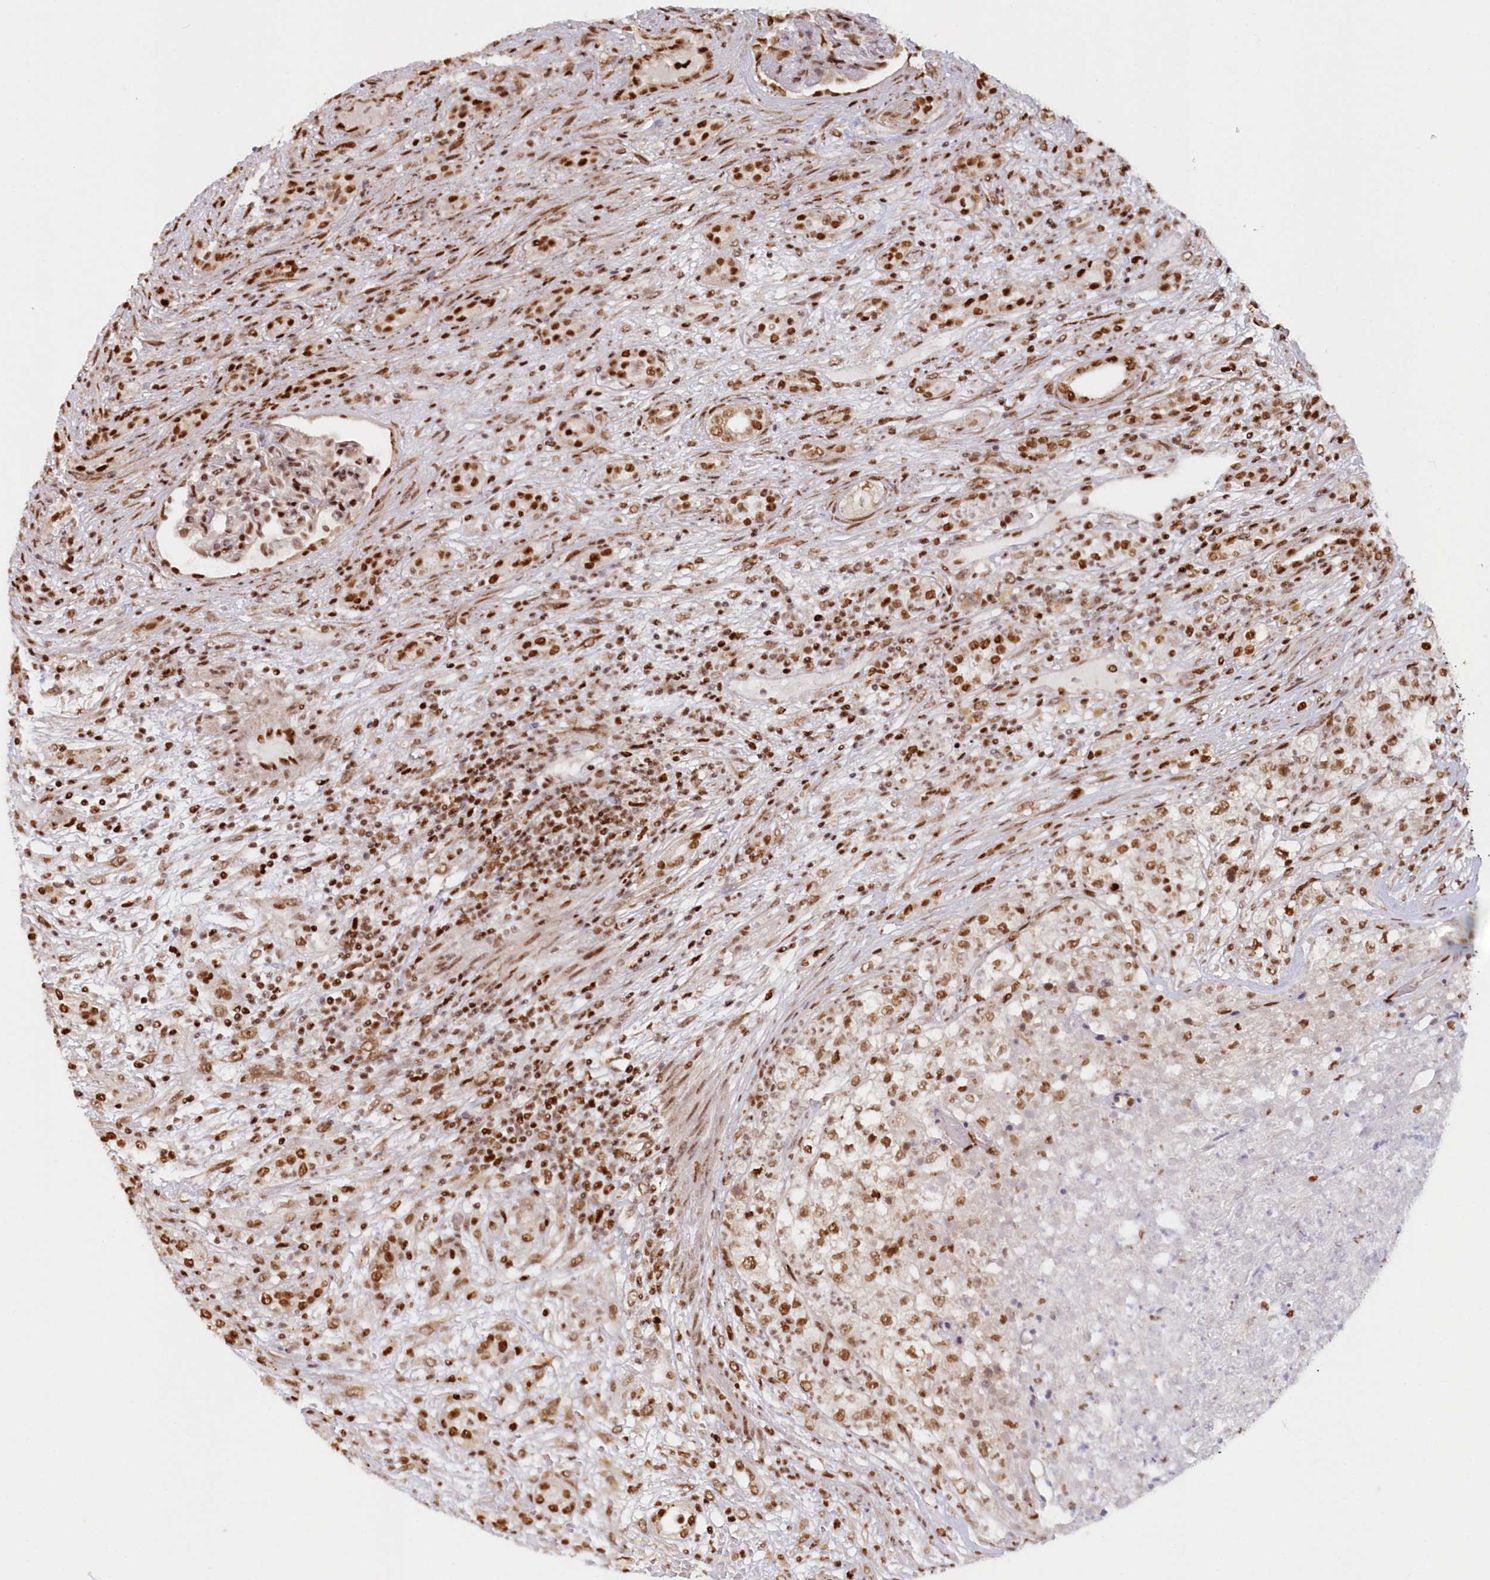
{"staining": {"intensity": "moderate", "quantity": ">75%", "location": "nuclear"}, "tissue": "renal cancer", "cell_type": "Tumor cells", "image_type": "cancer", "snomed": [{"axis": "morphology", "description": "Adenocarcinoma, NOS"}, {"axis": "topography", "description": "Kidney"}], "caption": "Protein staining of renal adenocarcinoma tissue exhibits moderate nuclear expression in approximately >75% of tumor cells.", "gene": "POLR2B", "patient": {"sex": "female", "age": 54}}